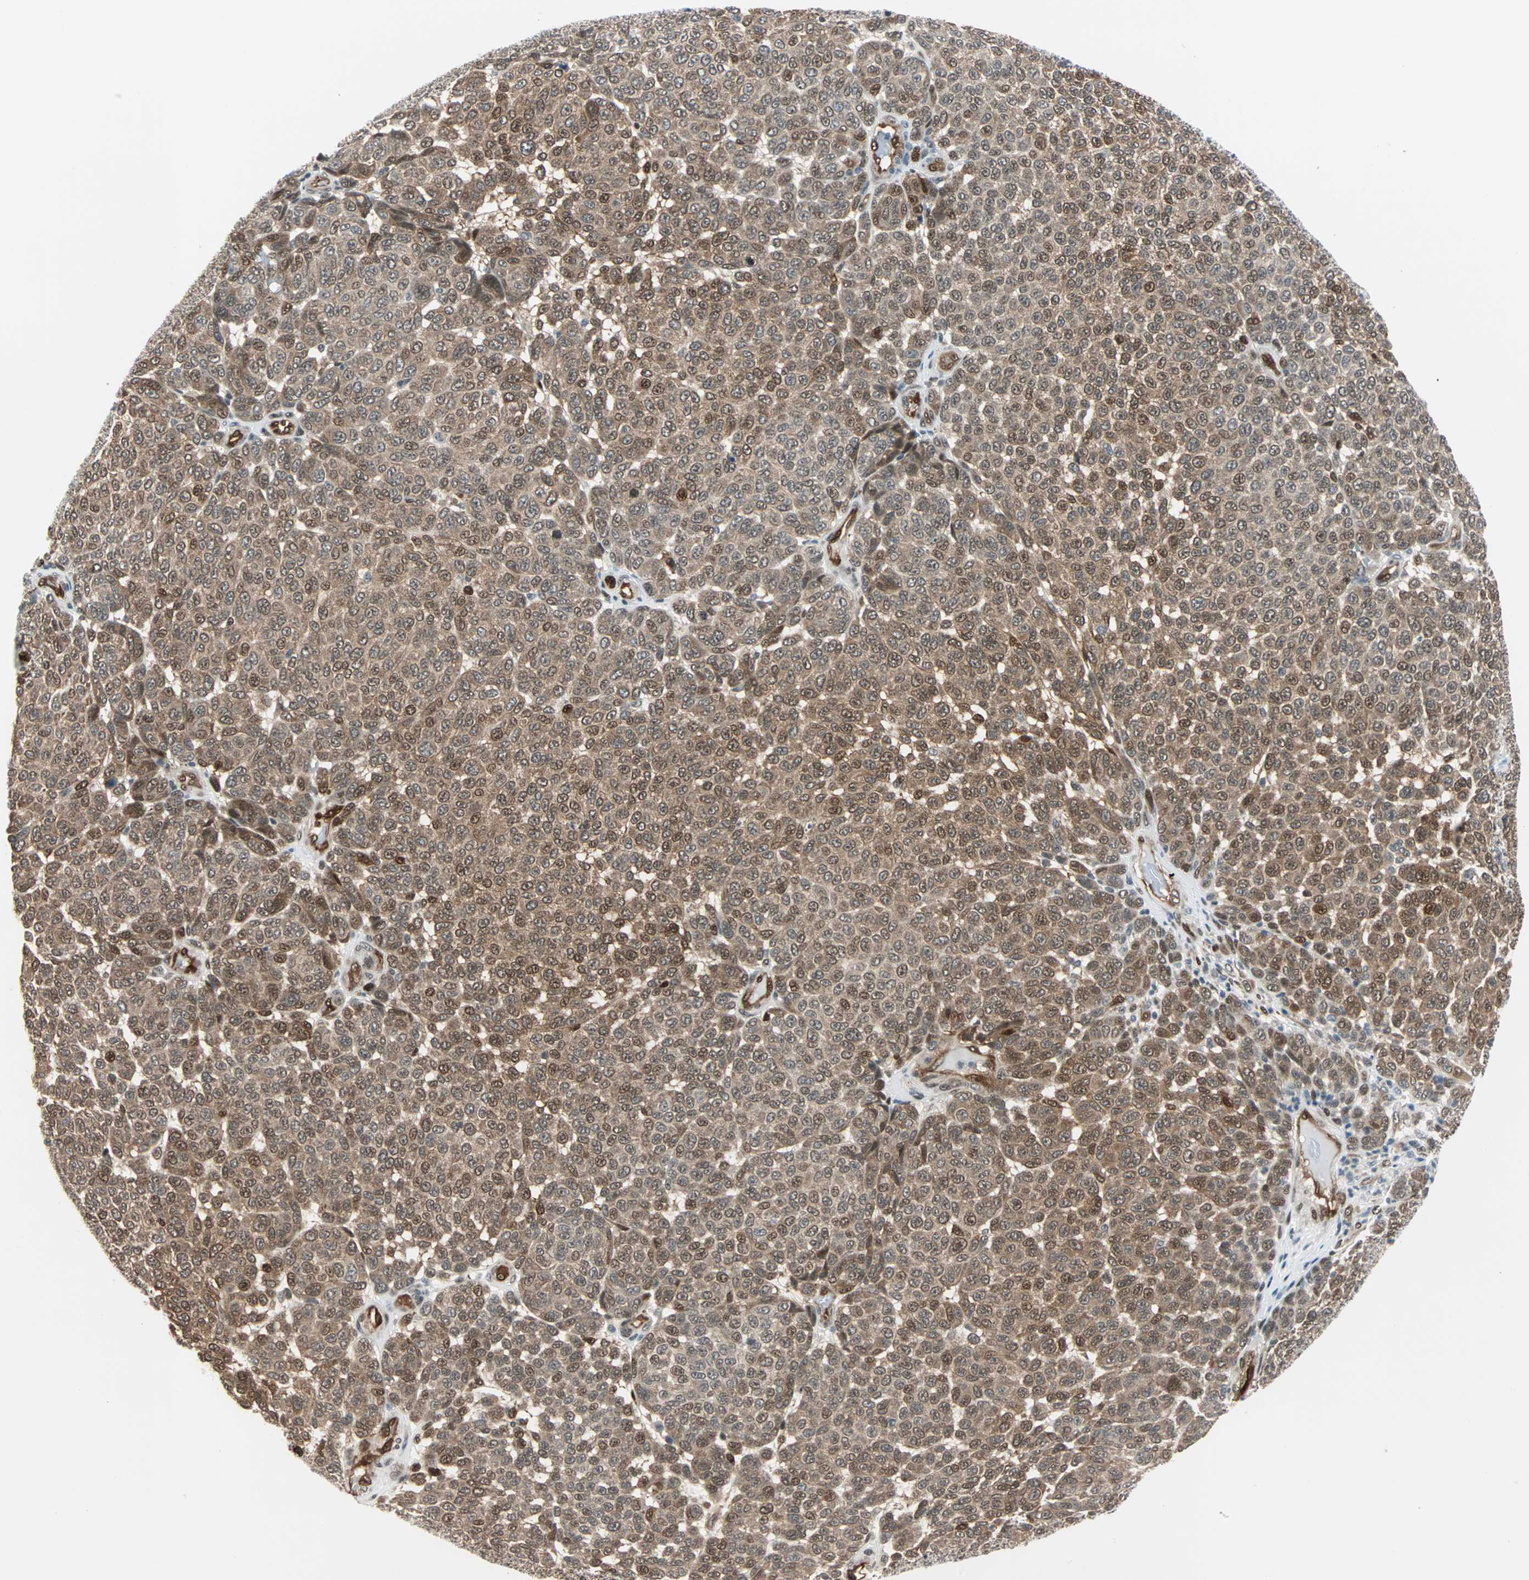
{"staining": {"intensity": "moderate", "quantity": ">75%", "location": "cytoplasmic/membranous,nuclear"}, "tissue": "melanoma", "cell_type": "Tumor cells", "image_type": "cancer", "snomed": [{"axis": "morphology", "description": "Malignant melanoma, NOS"}, {"axis": "topography", "description": "Skin"}], "caption": "Tumor cells show moderate cytoplasmic/membranous and nuclear positivity in about >75% of cells in melanoma.", "gene": "WWTR1", "patient": {"sex": "male", "age": 59}}